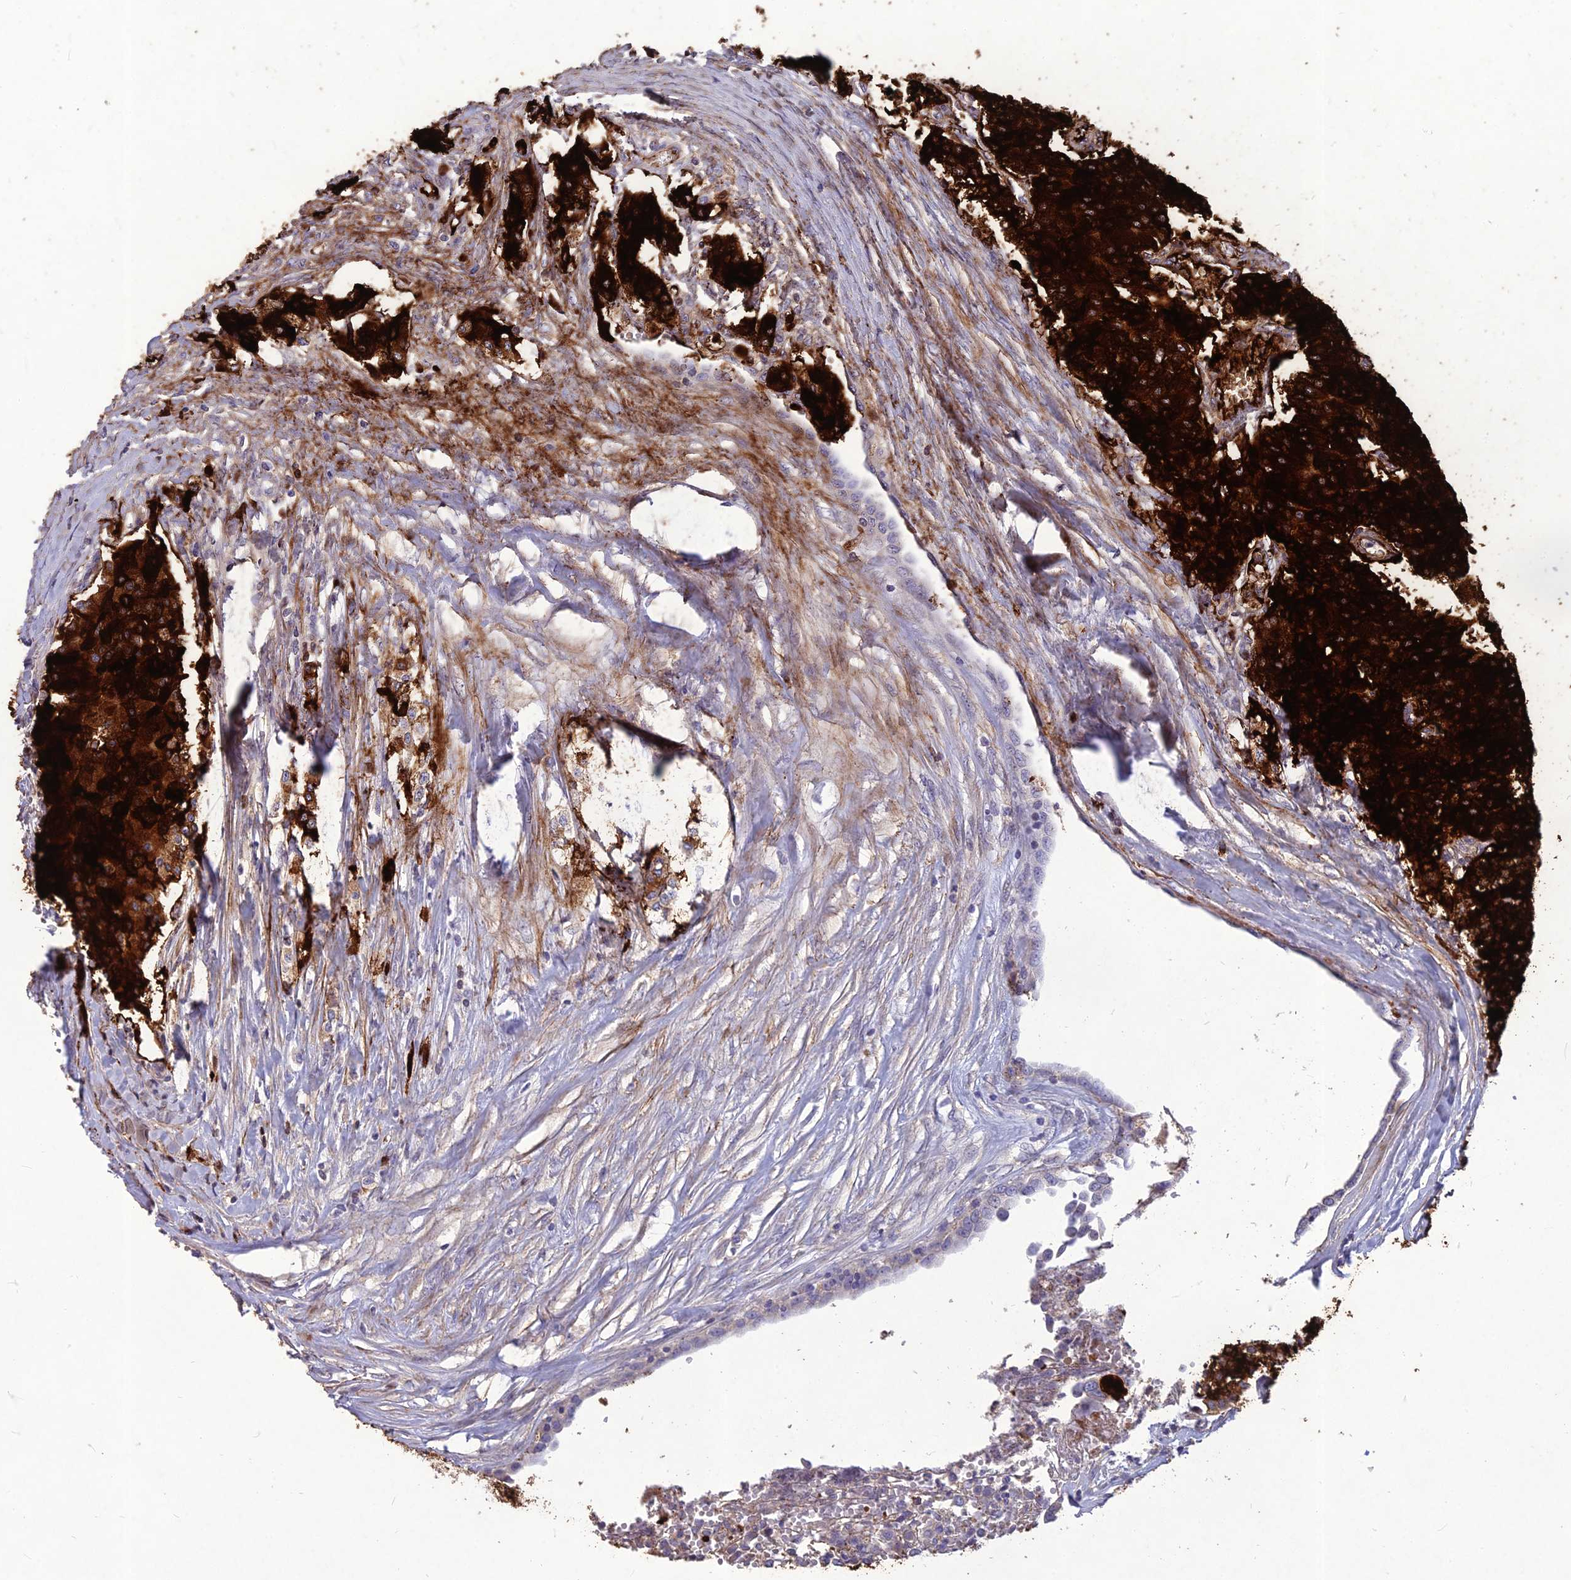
{"staining": {"intensity": "strong", "quantity": ">75%", "location": "cytoplasmic/membranous"}, "tissue": "carcinoid", "cell_type": "Tumor cells", "image_type": "cancer", "snomed": [{"axis": "morphology", "description": "Carcinoid, malignant, NOS"}, {"axis": "topography", "description": "Colon"}], "caption": "Tumor cells reveal strong cytoplasmic/membranous expression in about >75% of cells in malignant carcinoid. (Stains: DAB in brown, nuclei in blue, Microscopy: brightfield microscopy at high magnification).", "gene": "CLUH", "patient": {"sex": "female", "age": 52}}